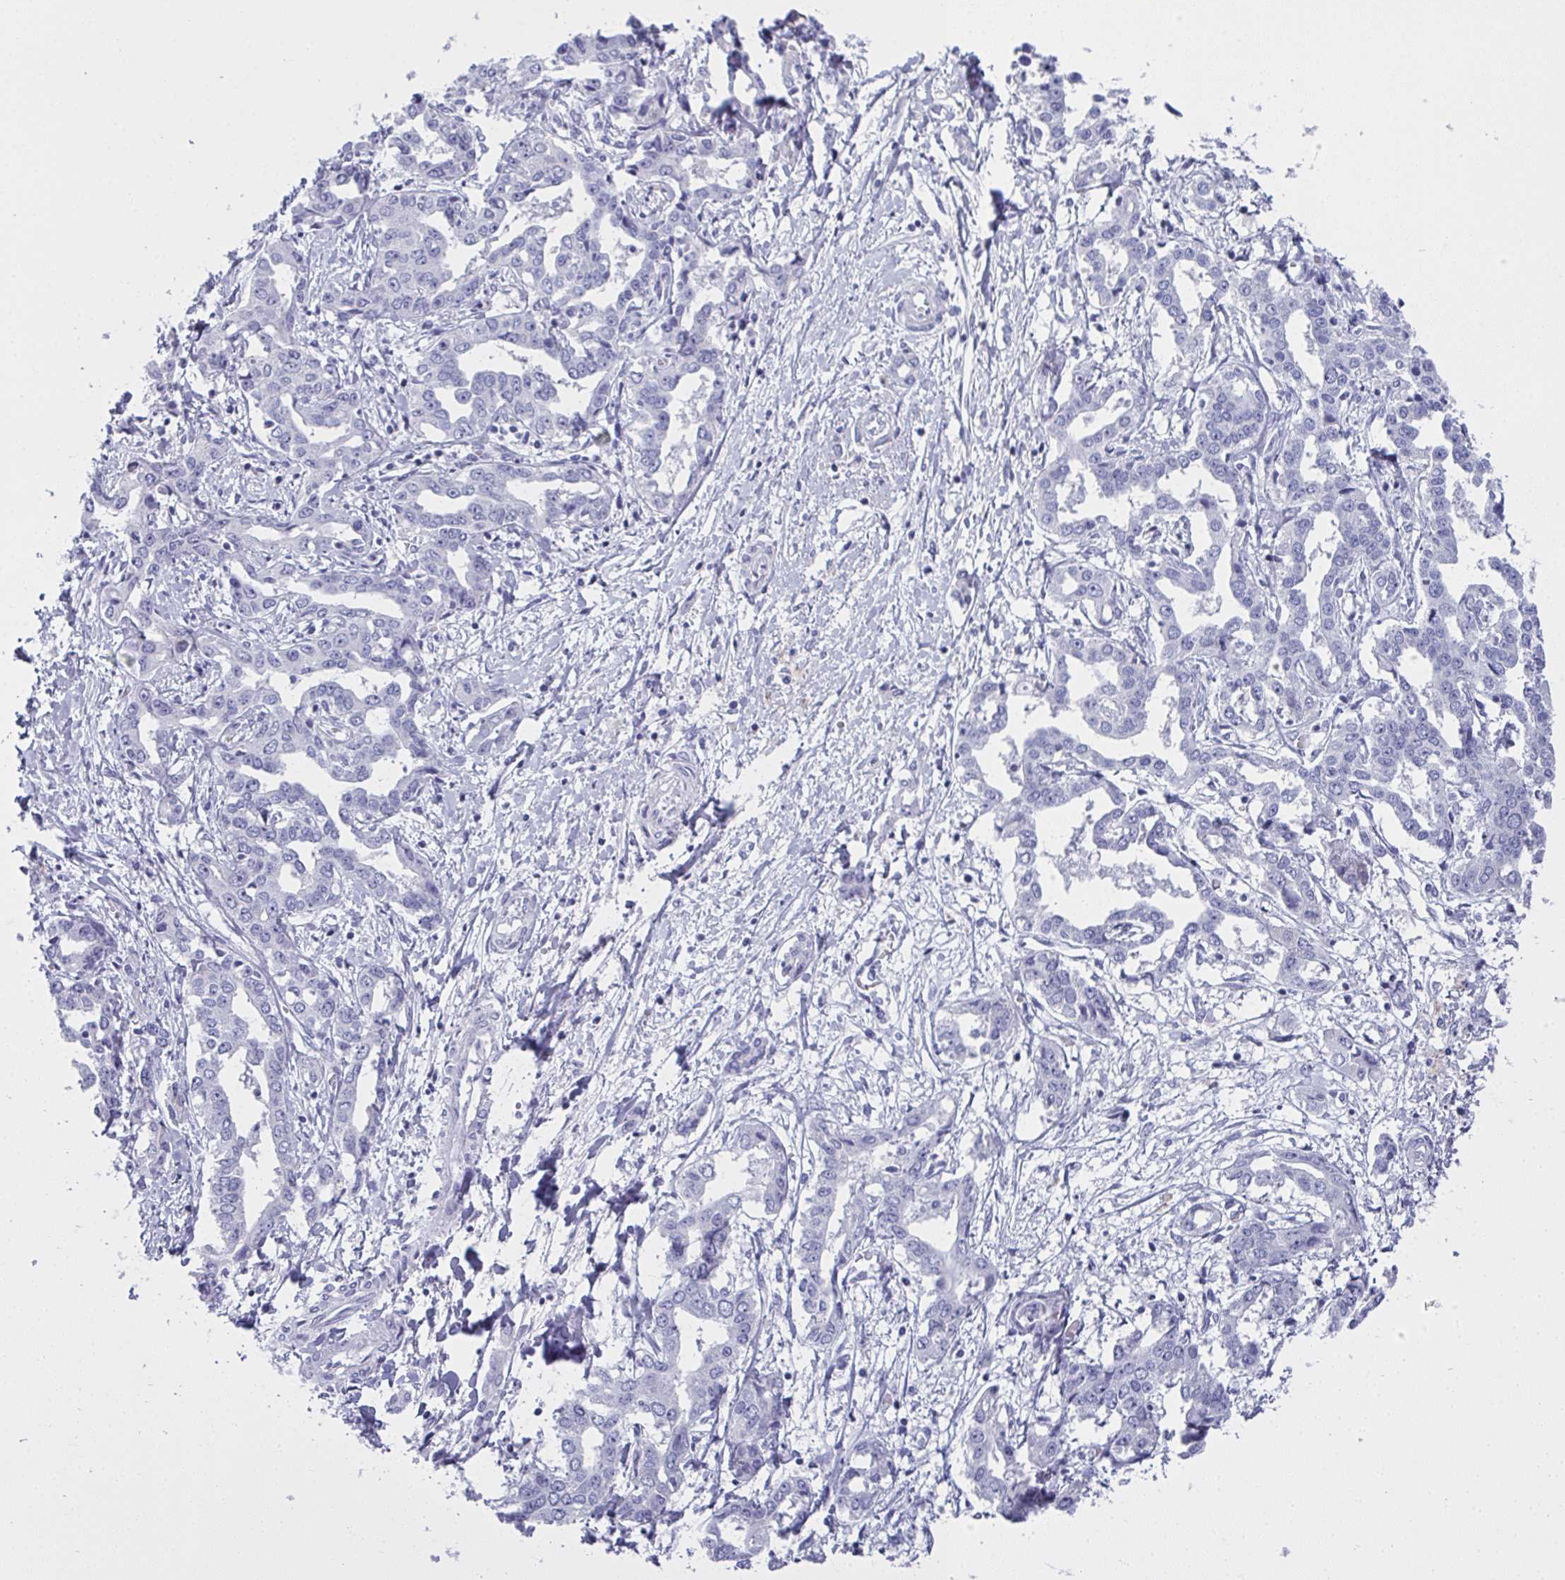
{"staining": {"intensity": "negative", "quantity": "none", "location": "none"}, "tissue": "liver cancer", "cell_type": "Tumor cells", "image_type": "cancer", "snomed": [{"axis": "morphology", "description": "Cholangiocarcinoma"}, {"axis": "topography", "description": "Liver"}], "caption": "Immunohistochemical staining of cholangiocarcinoma (liver) reveals no significant expression in tumor cells.", "gene": "SLC36A2", "patient": {"sex": "male", "age": 59}}